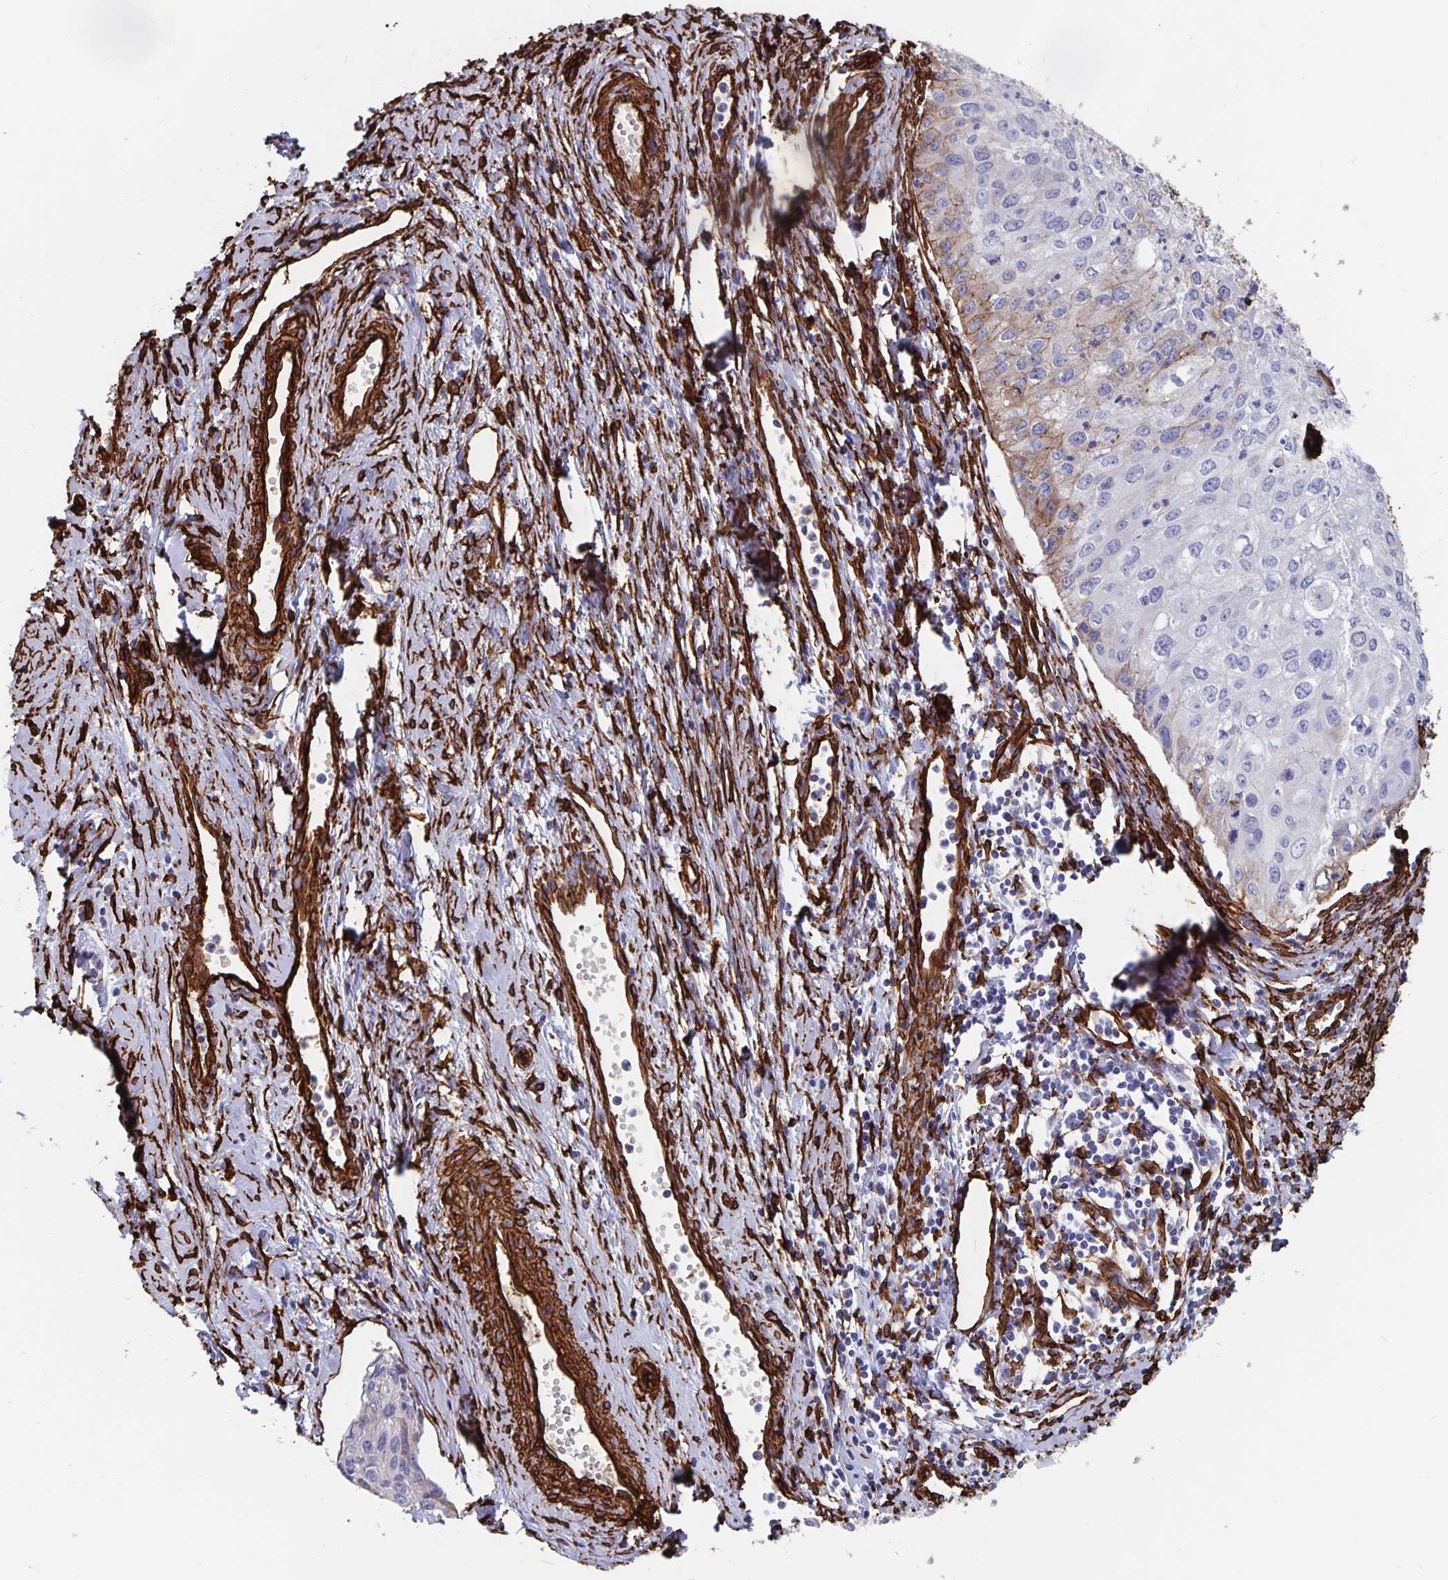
{"staining": {"intensity": "moderate", "quantity": "<25%", "location": "cytoplasmic/membranous"}, "tissue": "cervical cancer", "cell_type": "Tumor cells", "image_type": "cancer", "snomed": [{"axis": "morphology", "description": "Squamous cell carcinoma, NOS"}, {"axis": "topography", "description": "Cervix"}], "caption": "Immunohistochemistry (IHC) of cervical squamous cell carcinoma shows low levels of moderate cytoplasmic/membranous positivity in approximately <25% of tumor cells.", "gene": "DCHS2", "patient": {"sex": "female", "age": 50}}